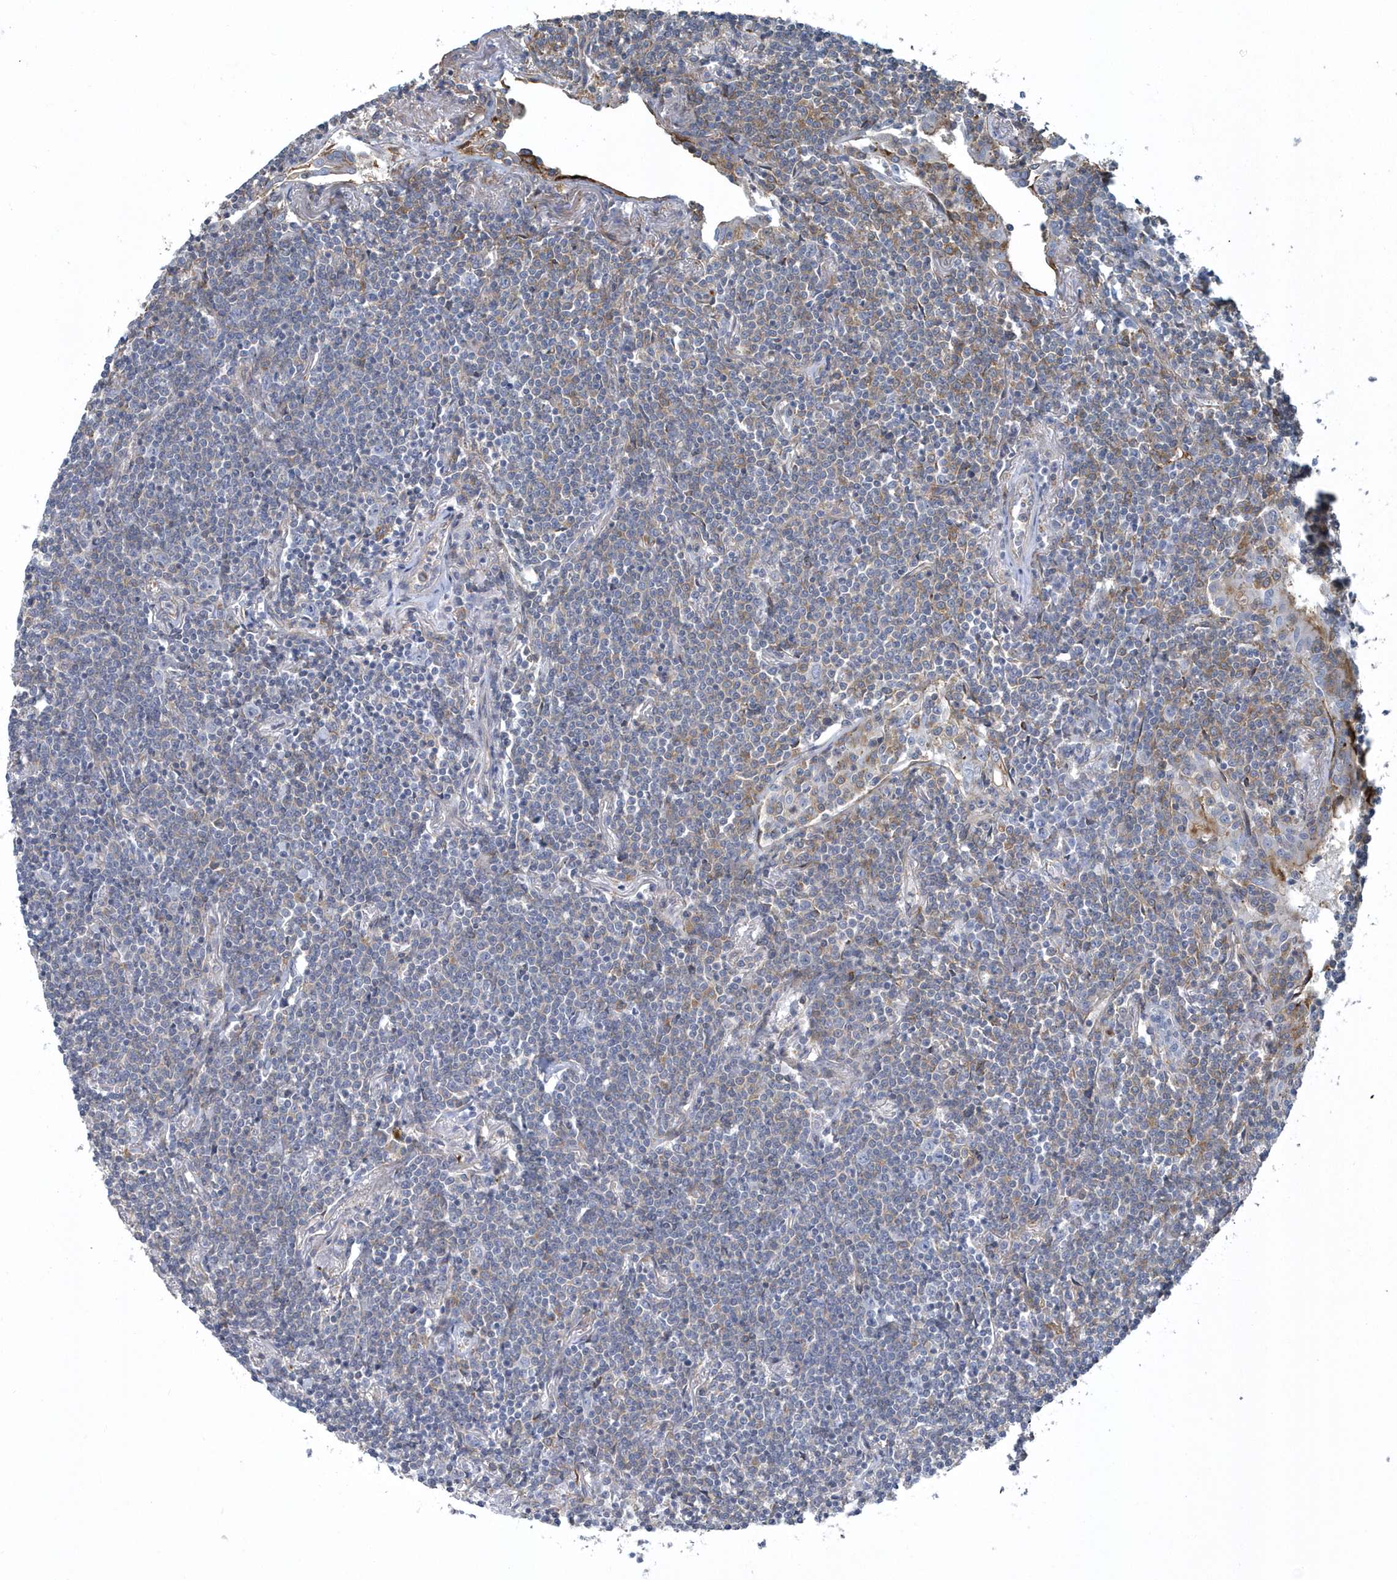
{"staining": {"intensity": "negative", "quantity": "none", "location": "none"}, "tissue": "lymphoma", "cell_type": "Tumor cells", "image_type": "cancer", "snomed": [{"axis": "morphology", "description": "Malignant lymphoma, non-Hodgkin's type, Low grade"}, {"axis": "topography", "description": "Lung"}], "caption": "This photomicrograph is of lymphoma stained with immunohistochemistry (IHC) to label a protein in brown with the nuclei are counter-stained blue. There is no staining in tumor cells. (Immunohistochemistry, brightfield microscopy, high magnification).", "gene": "ARAP2", "patient": {"sex": "female", "age": 71}}